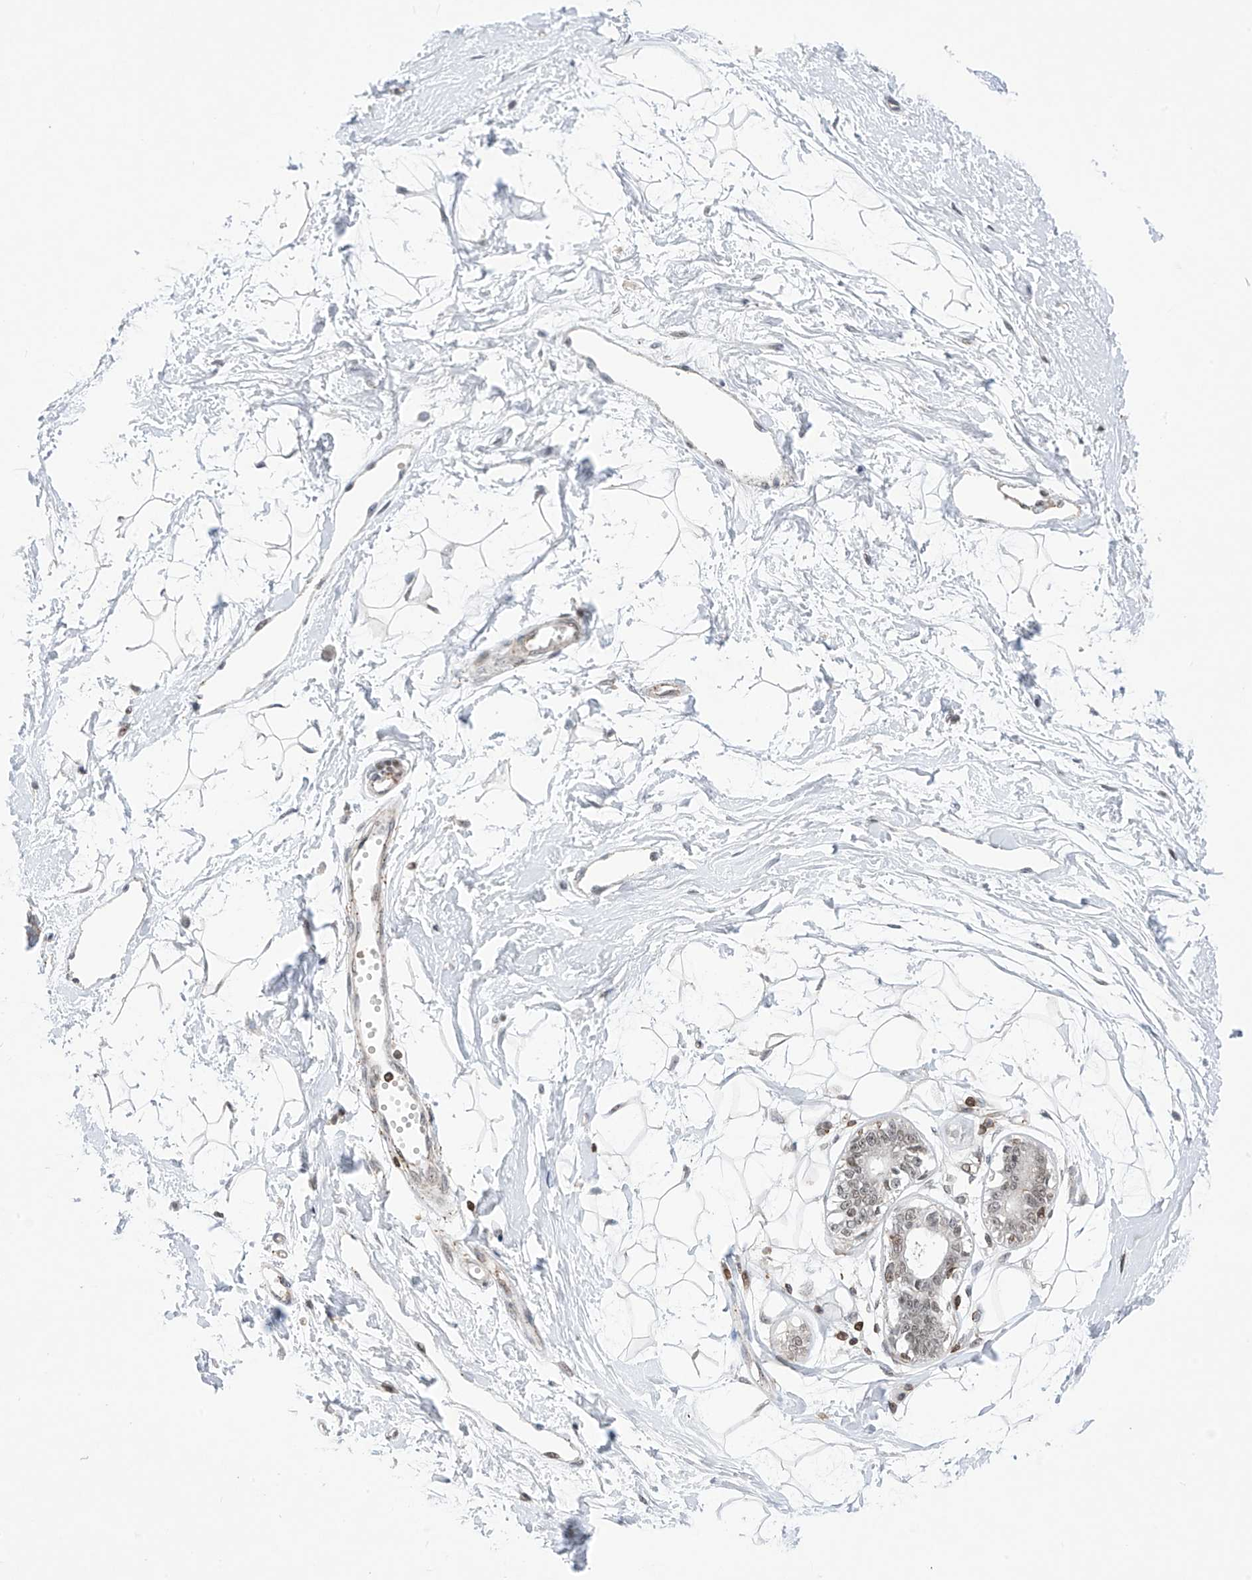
{"staining": {"intensity": "negative", "quantity": "none", "location": "none"}, "tissue": "breast", "cell_type": "Adipocytes", "image_type": "normal", "snomed": [{"axis": "morphology", "description": "Normal tissue, NOS"}, {"axis": "topography", "description": "Breast"}], "caption": "Adipocytes show no significant protein staining in normal breast. (IHC, brightfield microscopy, high magnification).", "gene": "MSL3", "patient": {"sex": "female", "age": 45}}